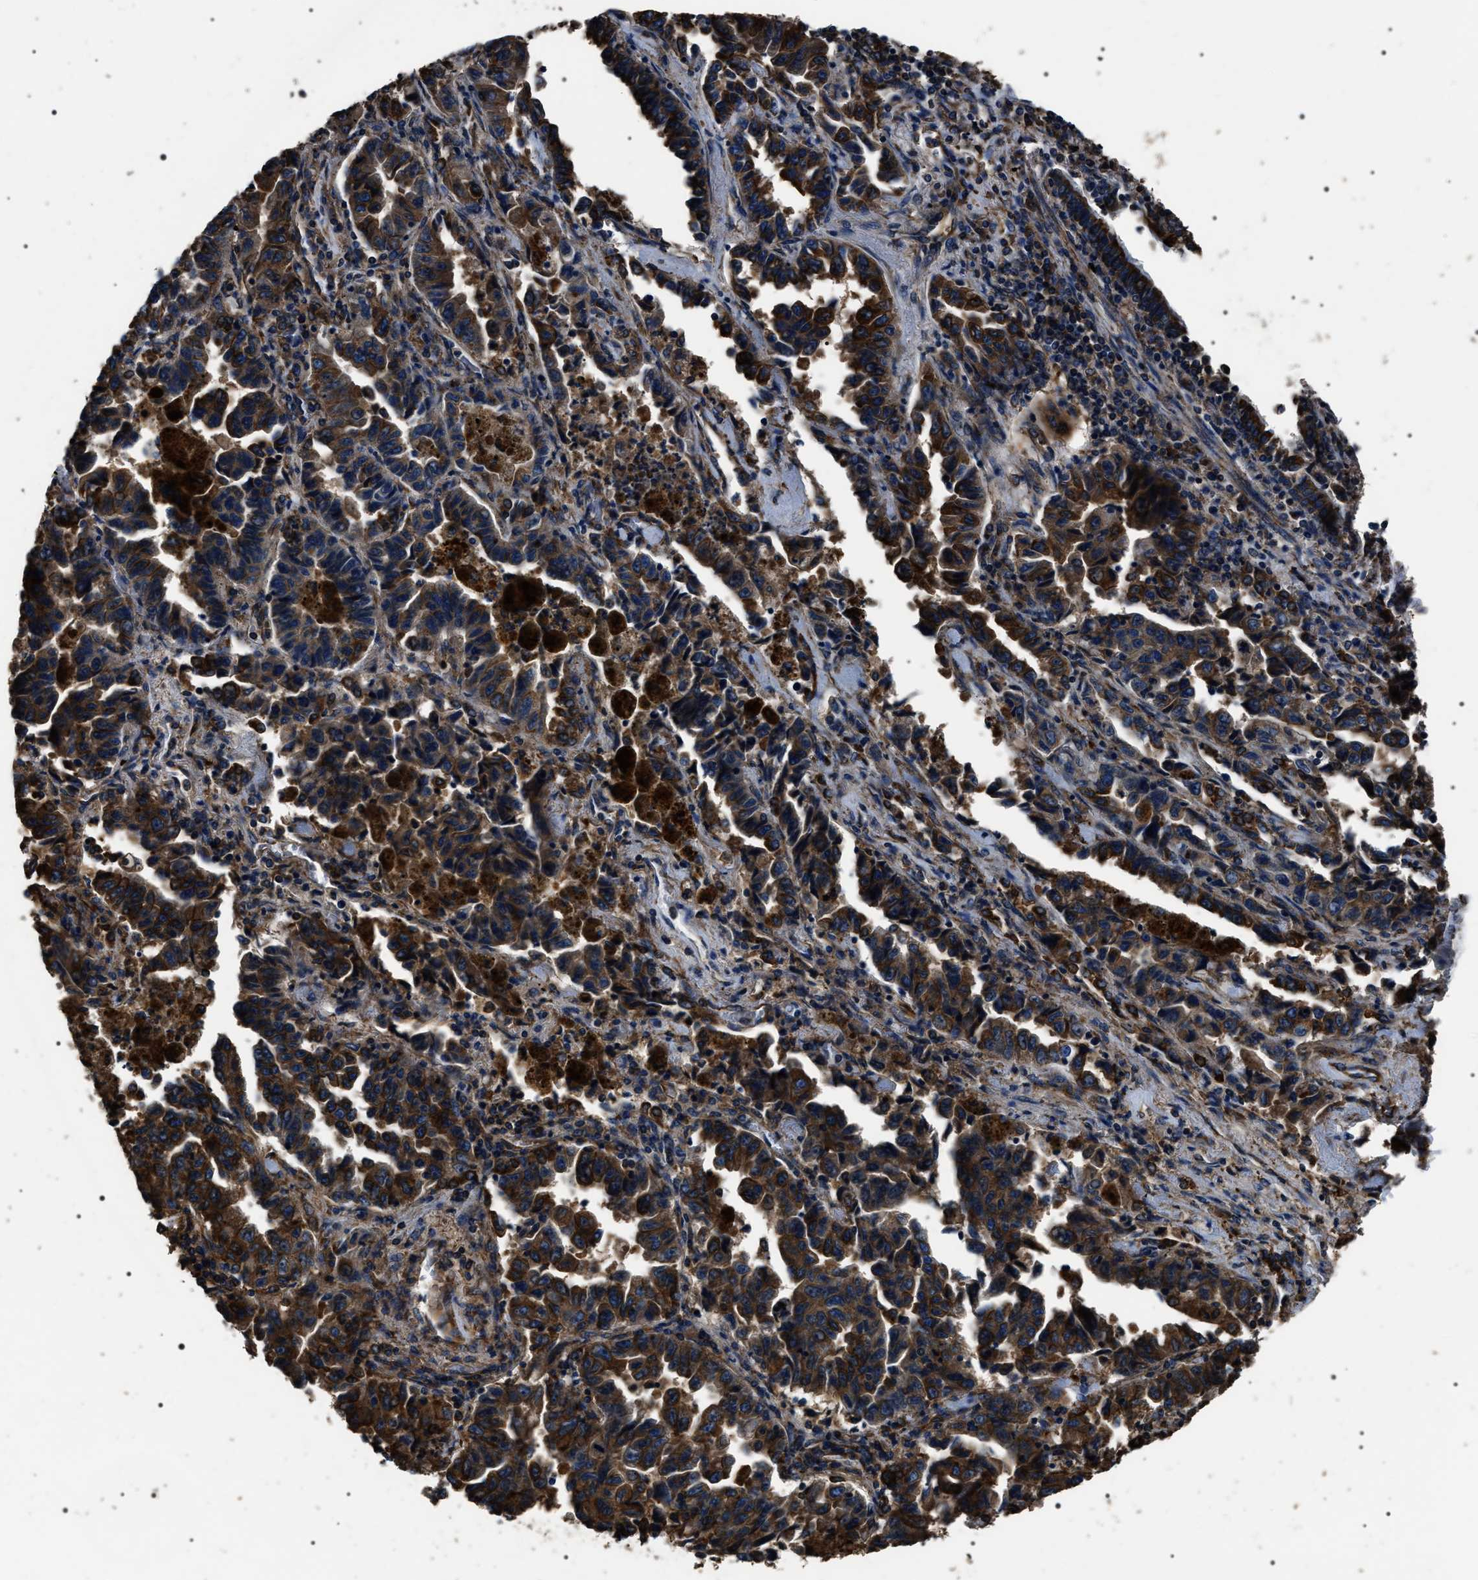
{"staining": {"intensity": "strong", "quantity": ">75%", "location": "cytoplasmic/membranous"}, "tissue": "lung cancer", "cell_type": "Tumor cells", "image_type": "cancer", "snomed": [{"axis": "morphology", "description": "Adenocarcinoma, NOS"}, {"axis": "topography", "description": "Lung"}], "caption": "Immunohistochemical staining of lung cancer (adenocarcinoma) displays strong cytoplasmic/membranous protein positivity in approximately >75% of tumor cells.", "gene": "HSCB", "patient": {"sex": "female", "age": 51}}